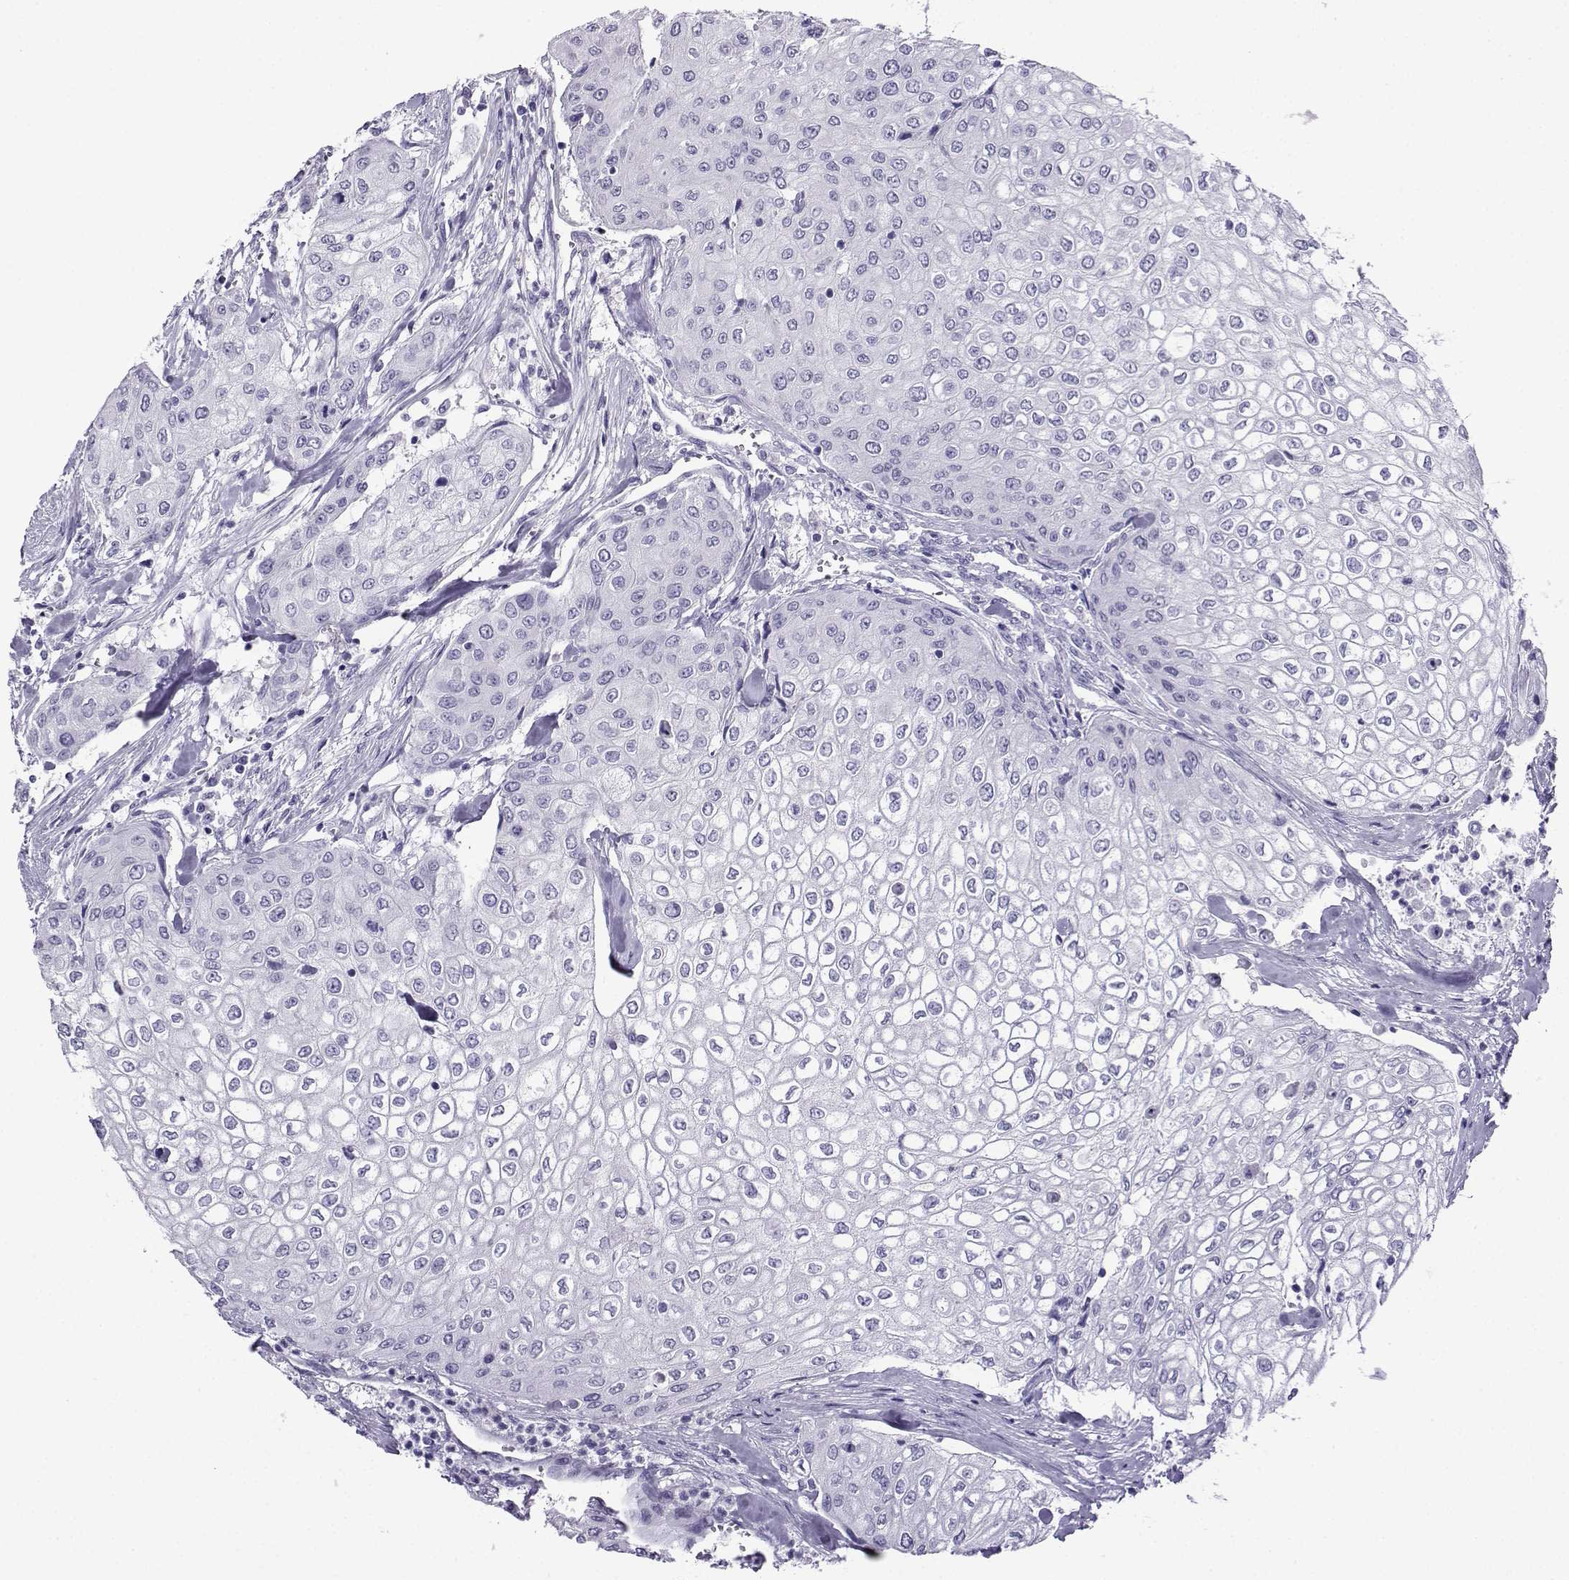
{"staining": {"intensity": "negative", "quantity": "none", "location": "none"}, "tissue": "urothelial cancer", "cell_type": "Tumor cells", "image_type": "cancer", "snomed": [{"axis": "morphology", "description": "Urothelial carcinoma, High grade"}, {"axis": "topography", "description": "Urinary bladder"}], "caption": "A histopathology image of human high-grade urothelial carcinoma is negative for staining in tumor cells.", "gene": "CRYBB1", "patient": {"sex": "male", "age": 62}}